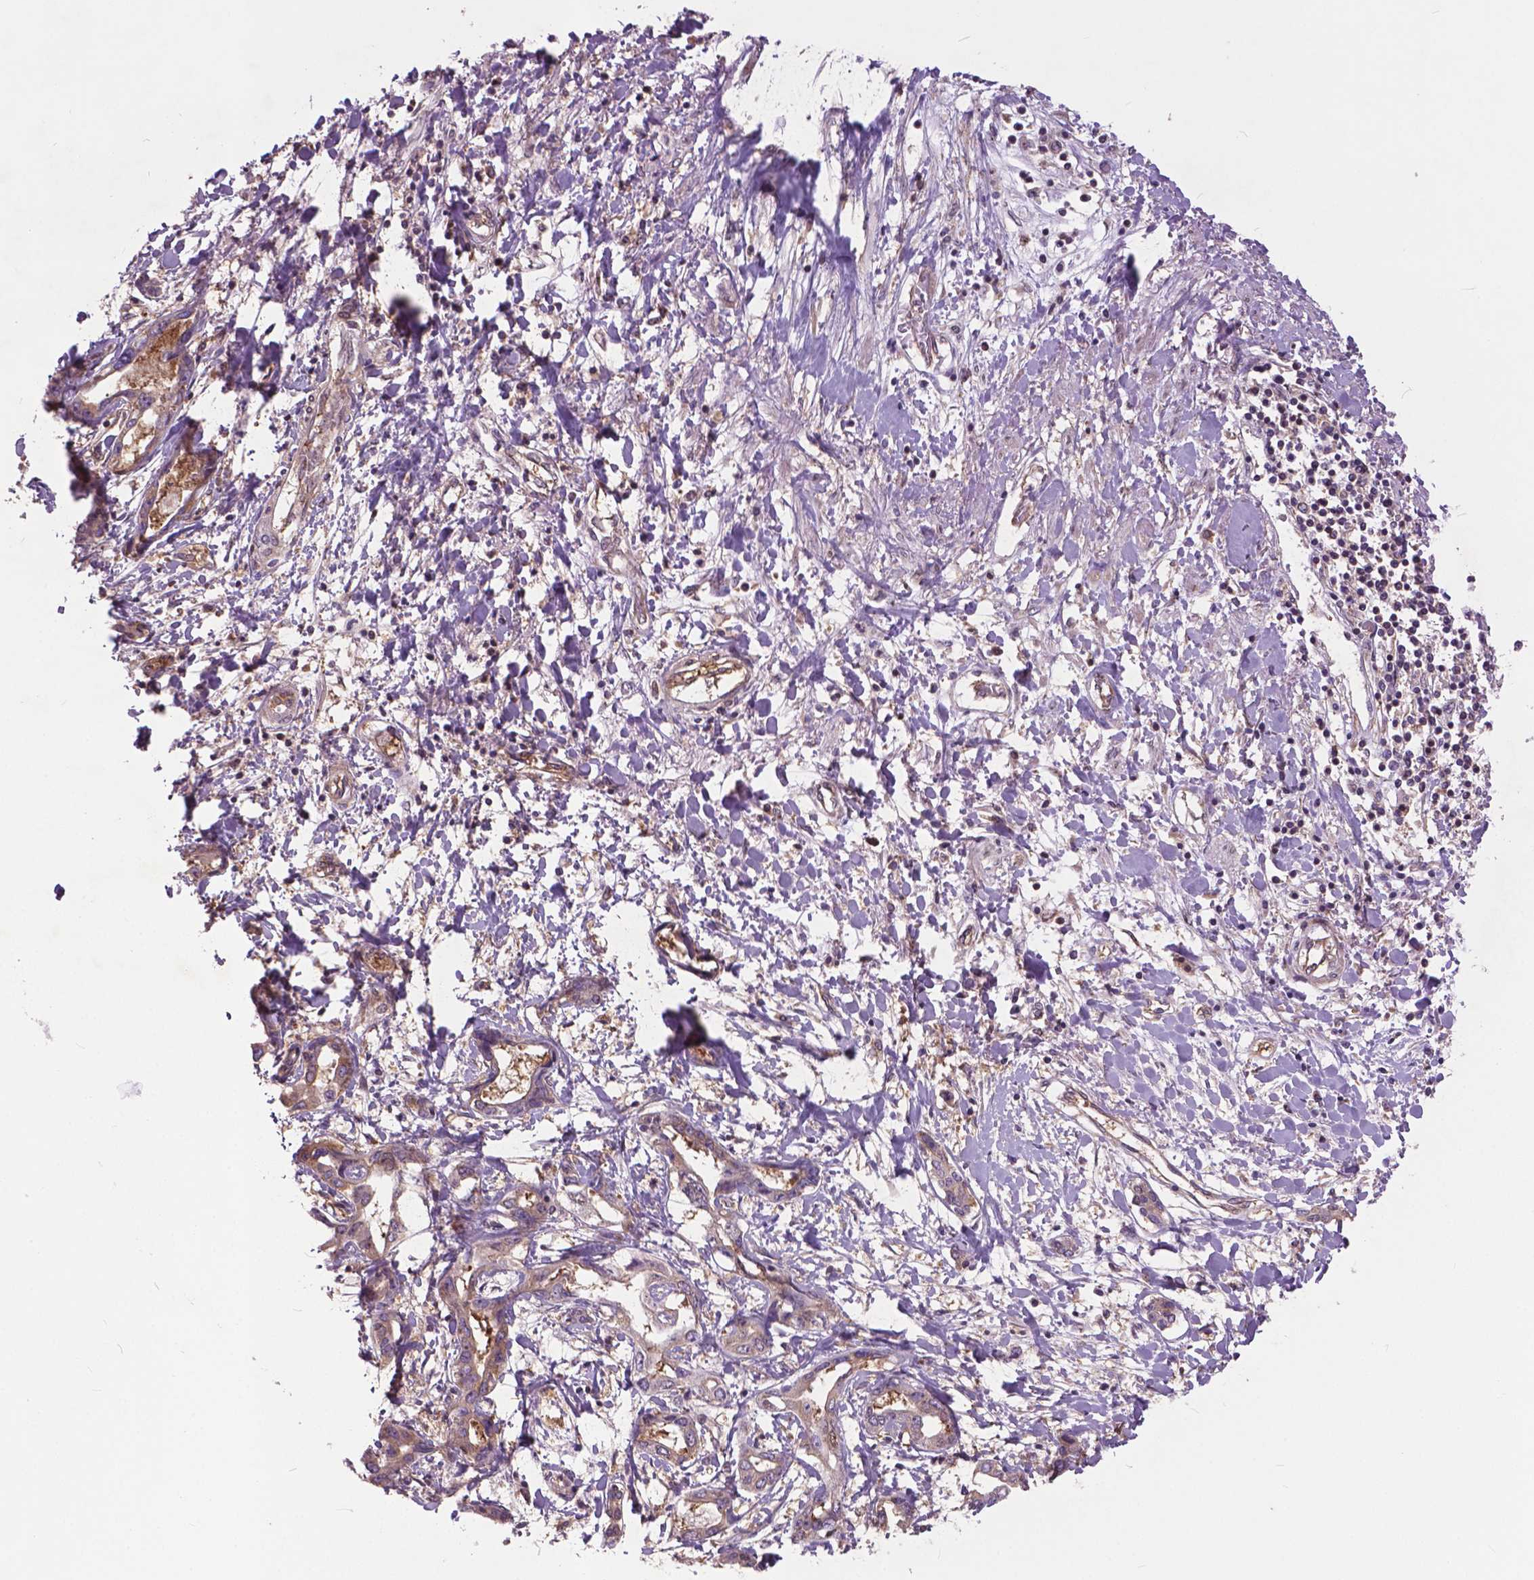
{"staining": {"intensity": "negative", "quantity": "none", "location": "none"}, "tissue": "liver cancer", "cell_type": "Tumor cells", "image_type": "cancer", "snomed": [{"axis": "morphology", "description": "Cholangiocarcinoma"}, {"axis": "topography", "description": "Liver"}], "caption": "DAB immunohistochemical staining of human liver cancer reveals no significant expression in tumor cells.", "gene": "MZT1", "patient": {"sex": "male", "age": 59}}